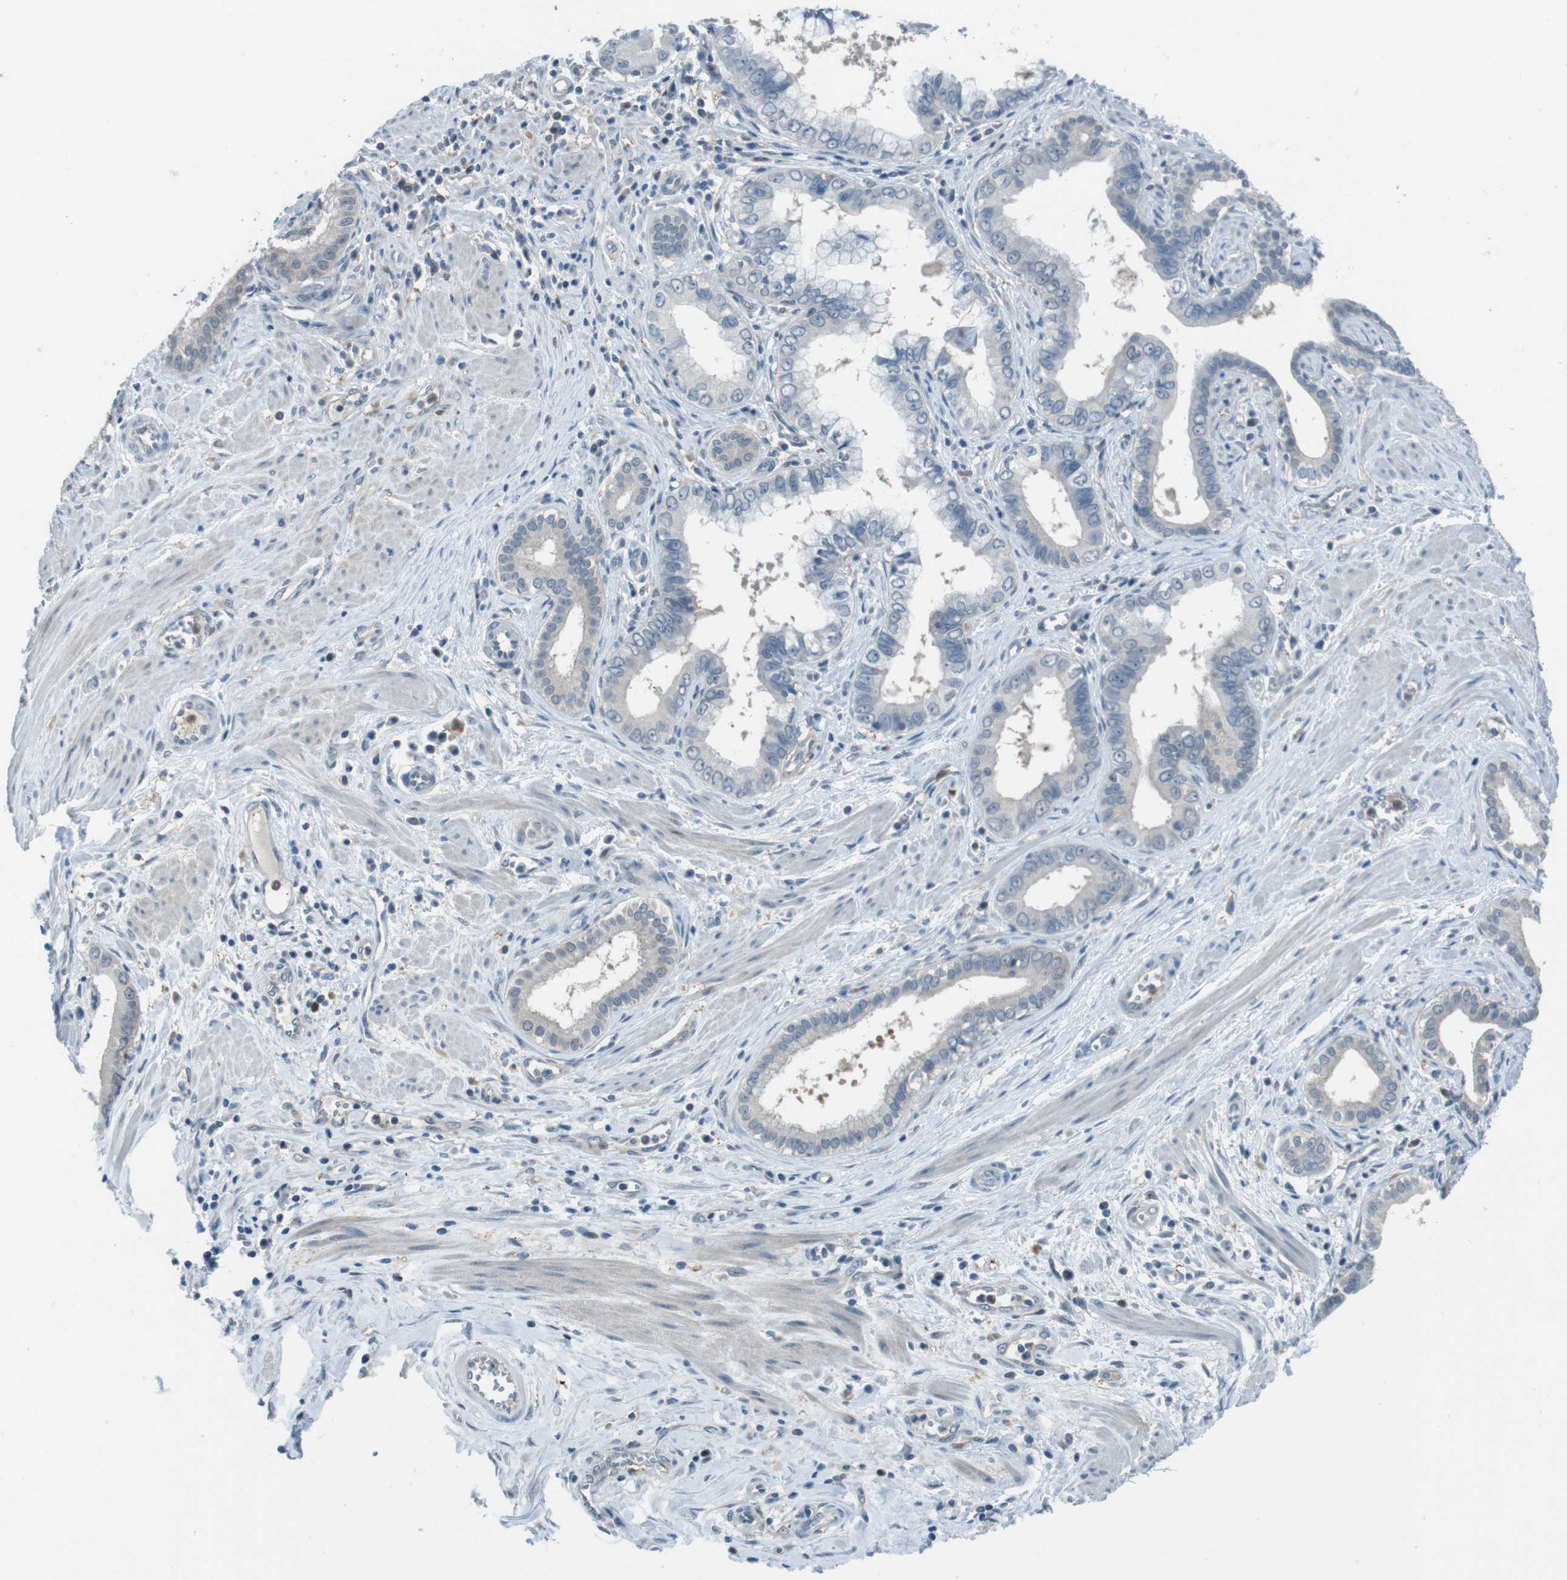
{"staining": {"intensity": "negative", "quantity": "none", "location": "none"}, "tissue": "pancreatic cancer", "cell_type": "Tumor cells", "image_type": "cancer", "snomed": [{"axis": "morphology", "description": "Normal tissue, NOS"}, {"axis": "topography", "description": "Lymph node"}], "caption": "Immunohistochemical staining of pancreatic cancer reveals no significant positivity in tumor cells.", "gene": "NANOS2", "patient": {"sex": "male", "age": 50}}